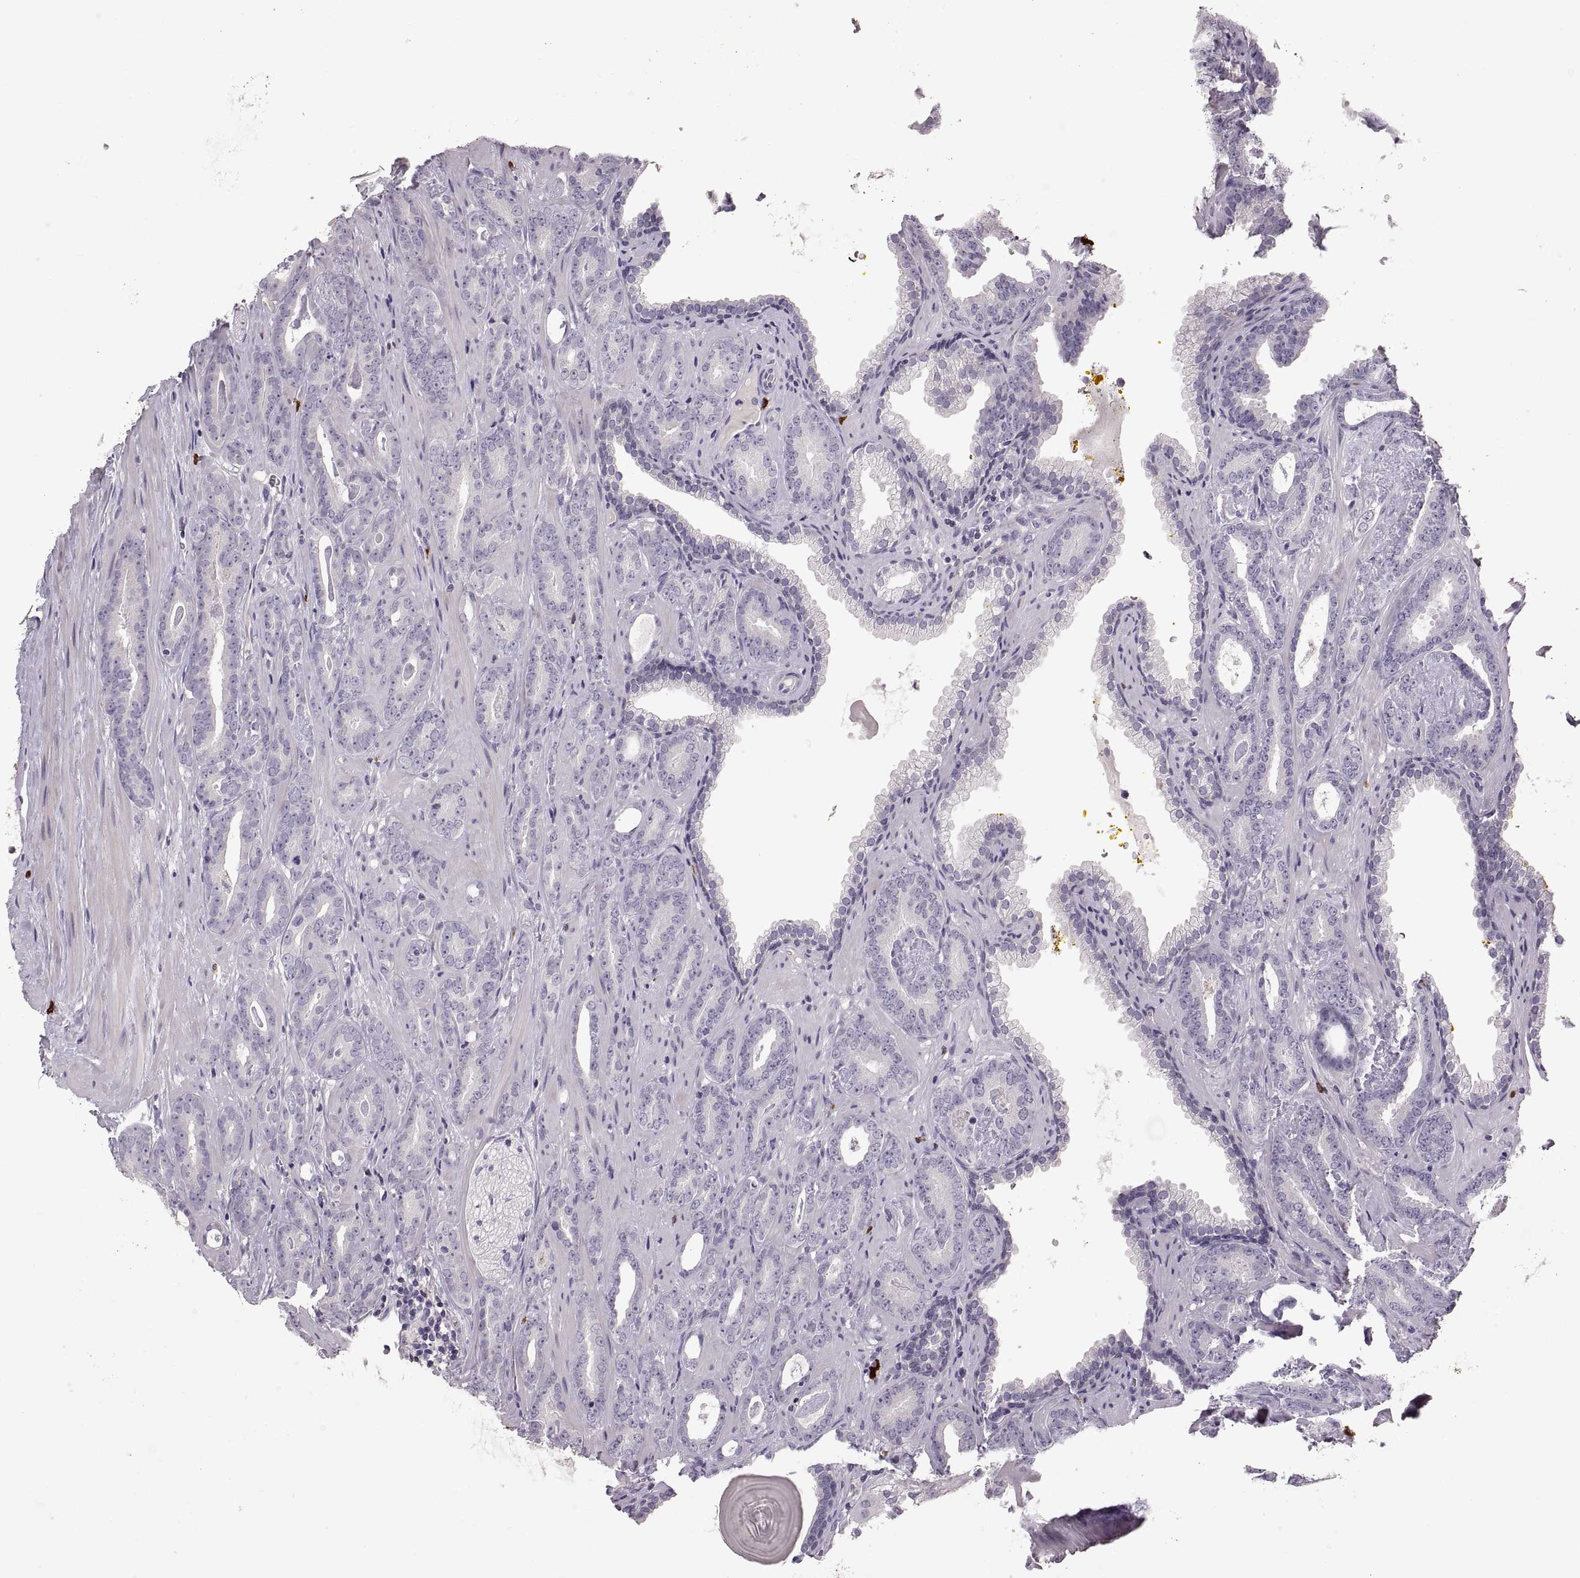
{"staining": {"intensity": "negative", "quantity": "none", "location": "none"}, "tissue": "prostate cancer", "cell_type": "Tumor cells", "image_type": "cancer", "snomed": [{"axis": "morphology", "description": "Adenocarcinoma, Medium grade"}, {"axis": "topography", "description": "Prostate and seminal vesicle, NOS"}, {"axis": "topography", "description": "Prostate"}], "caption": "An image of human prostate cancer is negative for staining in tumor cells. The staining is performed using DAB (3,3'-diaminobenzidine) brown chromogen with nuclei counter-stained in using hematoxylin.", "gene": "WFDC8", "patient": {"sex": "male", "age": 54}}